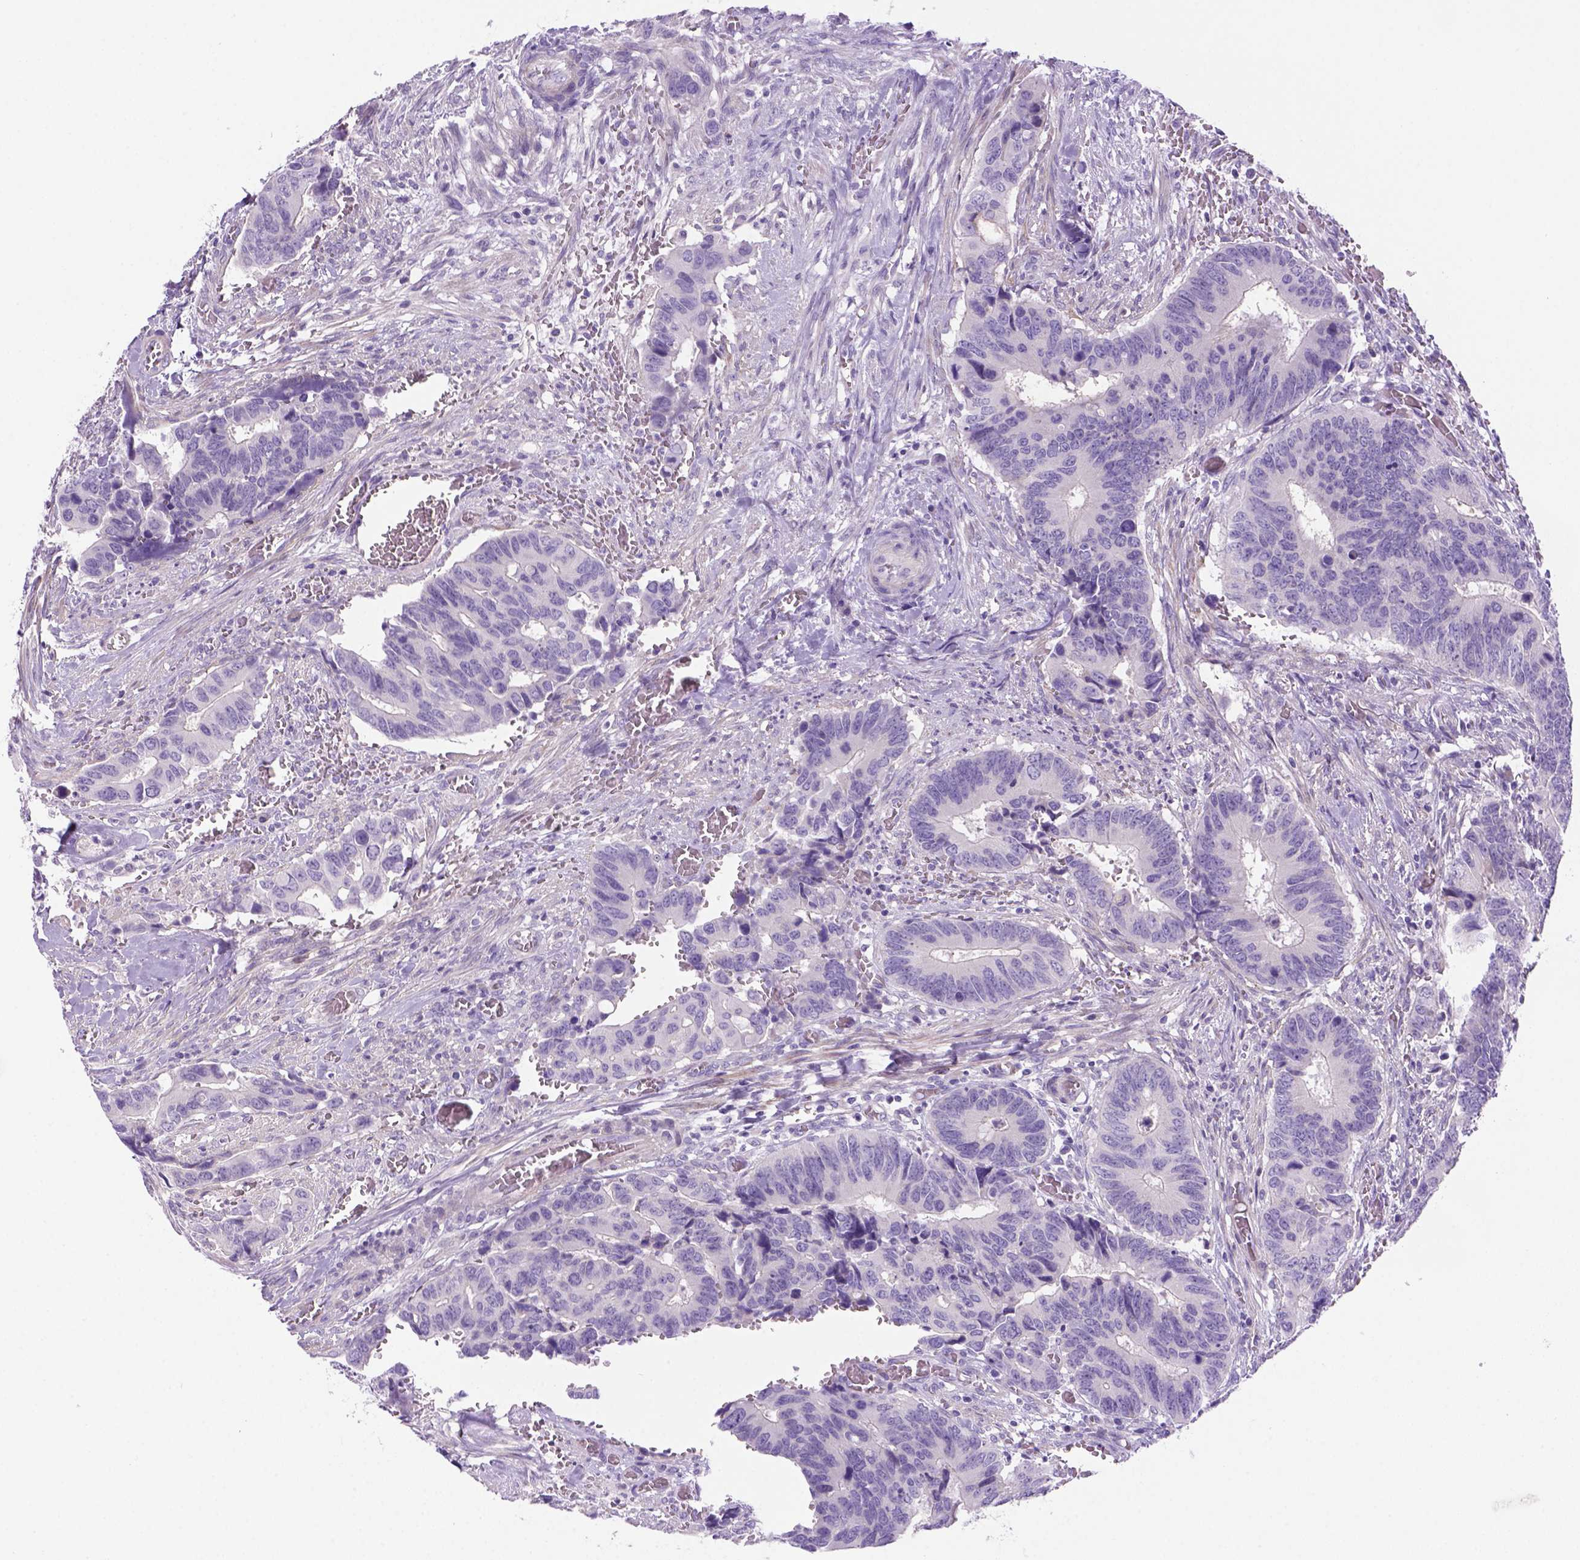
{"staining": {"intensity": "negative", "quantity": "none", "location": "none"}, "tissue": "colorectal cancer", "cell_type": "Tumor cells", "image_type": "cancer", "snomed": [{"axis": "morphology", "description": "Adenocarcinoma, NOS"}, {"axis": "topography", "description": "Colon"}], "caption": "Adenocarcinoma (colorectal) was stained to show a protein in brown. There is no significant staining in tumor cells.", "gene": "DNAH11", "patient": {"sex": "male", "age": 49}}